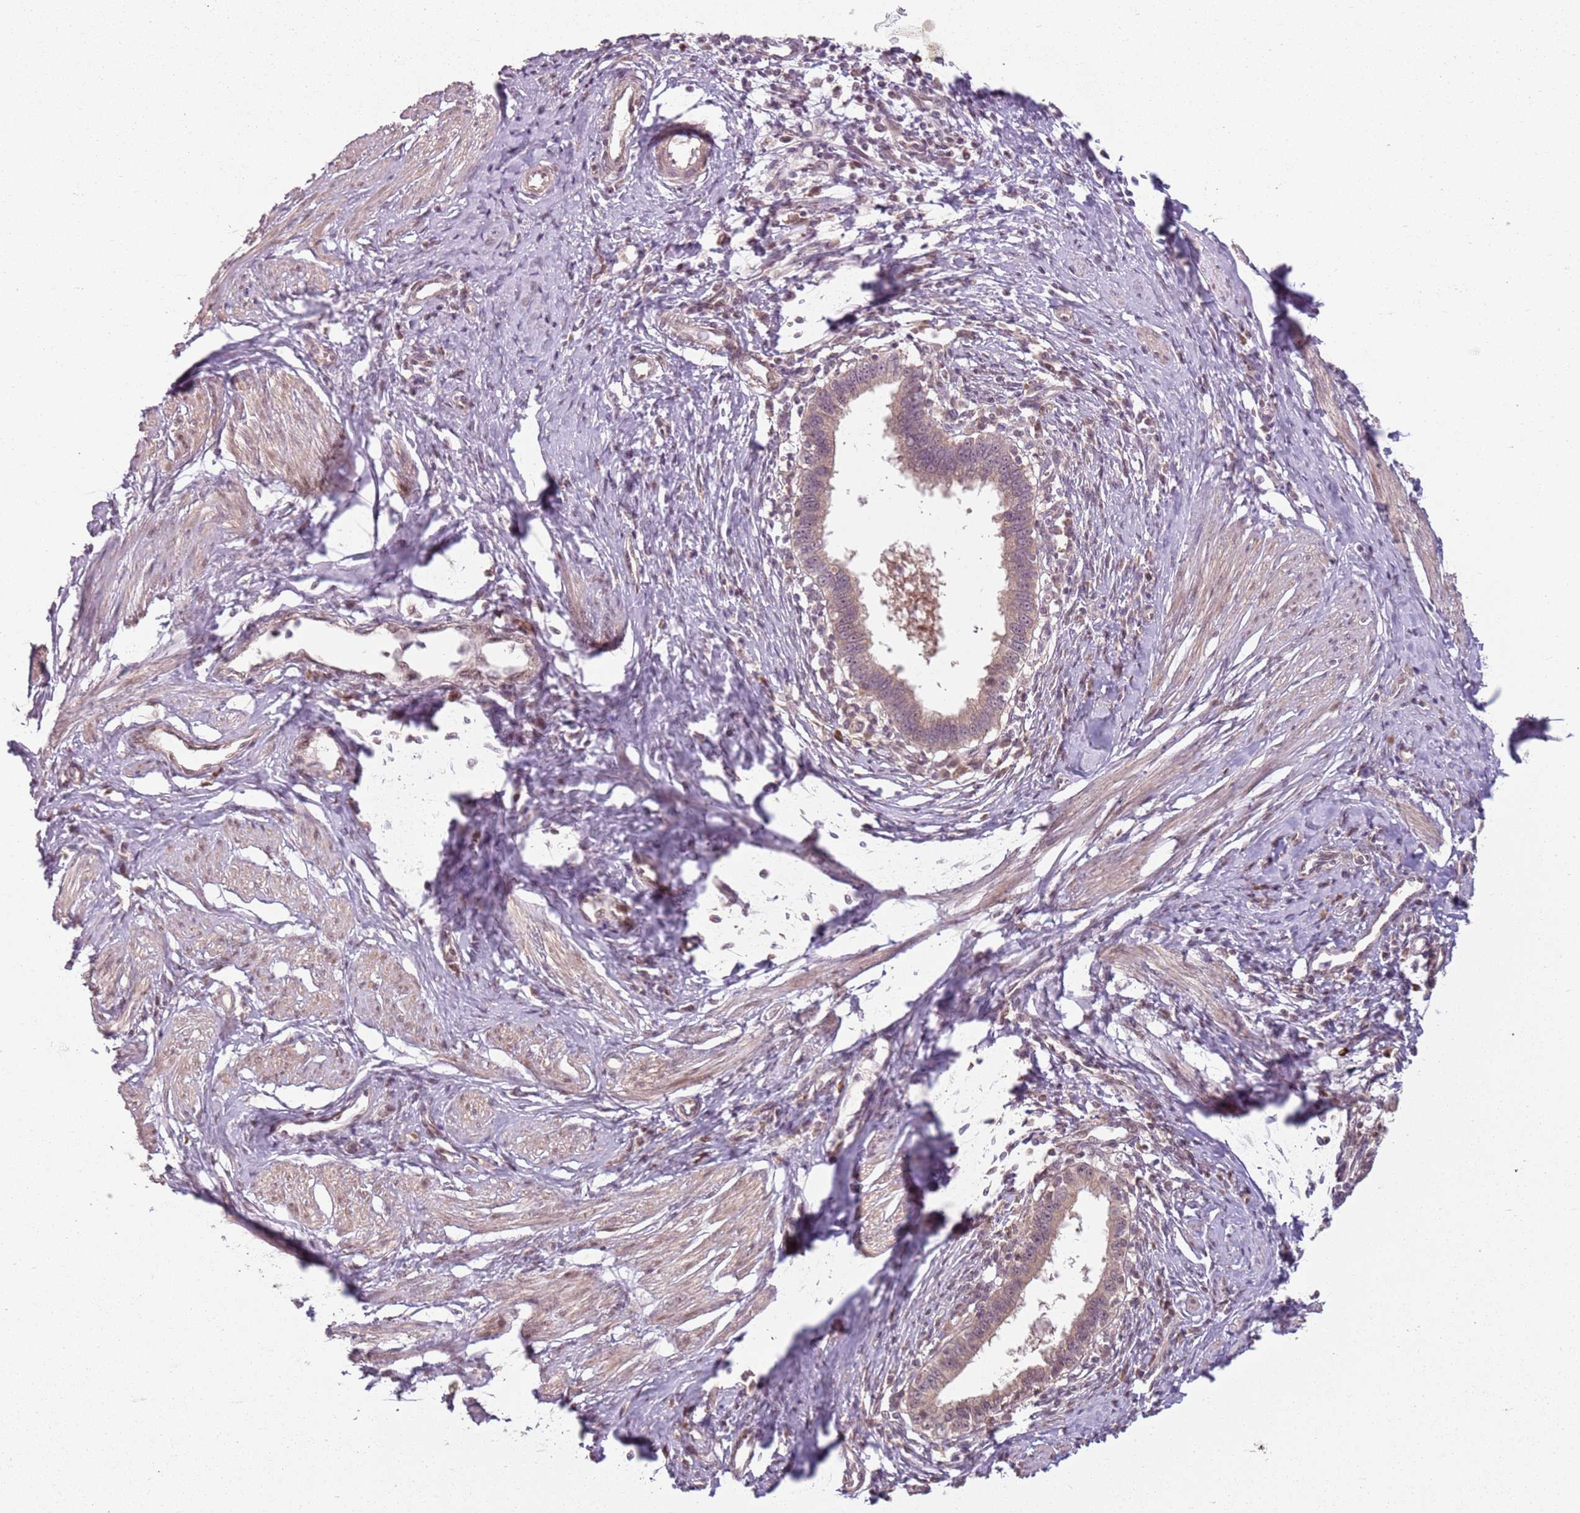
{"staining": {"intensity": "weak", "quantity": ">75%", "location": "cytoplasmic/membranous,nuclear"}, "tissue": "cervical cancer", "cell_type": "Tumor cells", "image_type": "cancer", "snomed": [{"axis": "morphology", "description": "Adenocarcinoma, NOS"}, {"axis": "topography", "description": "Cervix"}], "caption": "Weak cytoplasmic/membranous and nuclear staining for a protein is present in about >75% of tumor cells of cervical cancer using IHC.", "gene": "CHURC1", "patient": {"sex": "female", "age": 36}}